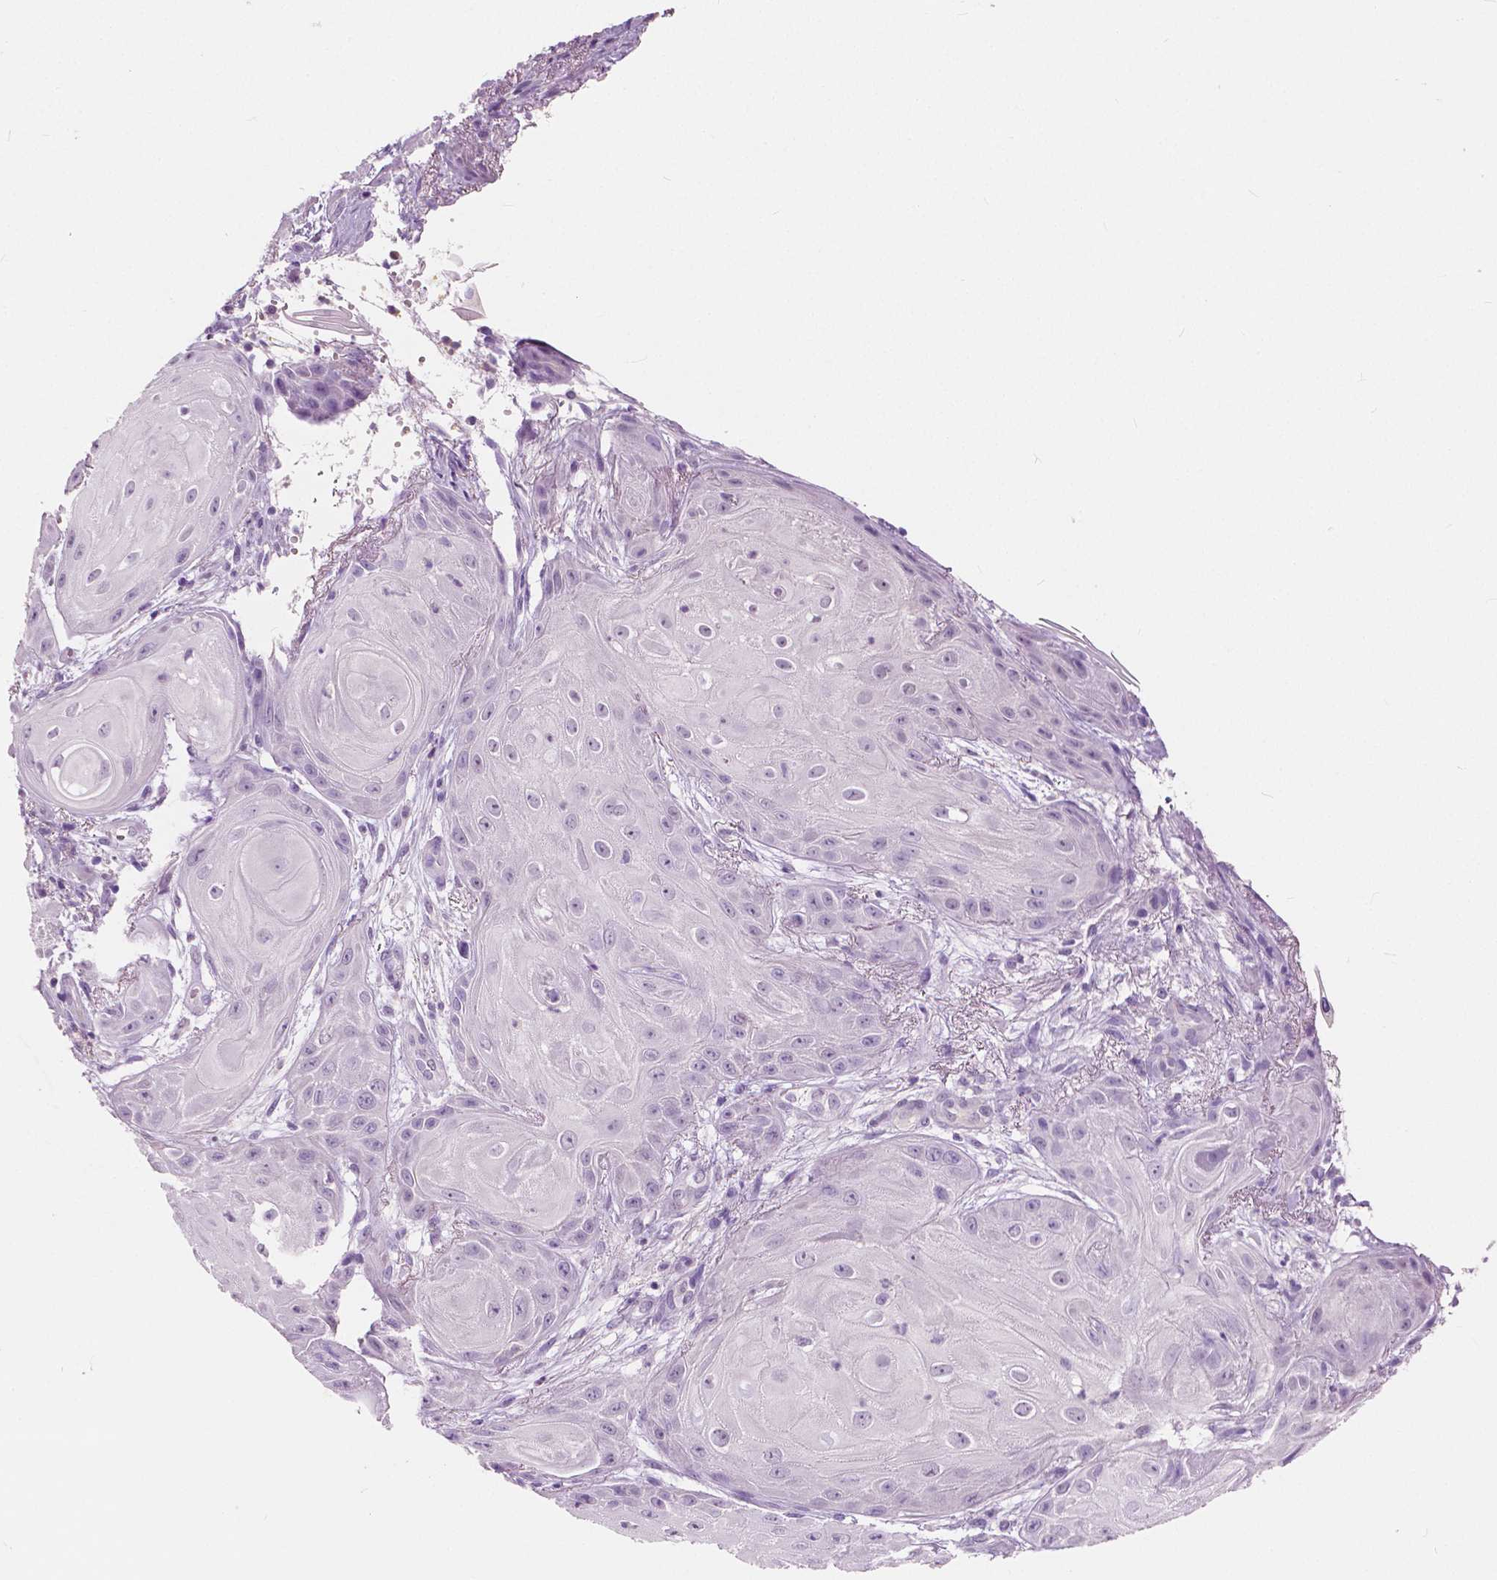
{"staining": {"intensity": "negative", "quantity": "none", "location": "none"}, "tissue": "skin cancer", "cell_type": "Tumor cells", "image_type": "cancer", "snomed": [{"axis": "morphology", "description": "Squamous cell carcinoma, NOS"}, {"axis": "topography", "description": "Skin"}], "caption": "Immunohistochemistry (IHC) photomicrograph of skin cancer (squamous cell carcinoma) stained for a protein (brown), which shows no expression in tumor cells. Brightfield microscopy of IHC stained with DAB (3,3'-diaminobenzidine) (brown) and hematoxylin (blue), captured at high magnification.", "gene": "TKFC", "patient": {"sex": "male", "age": 62}}